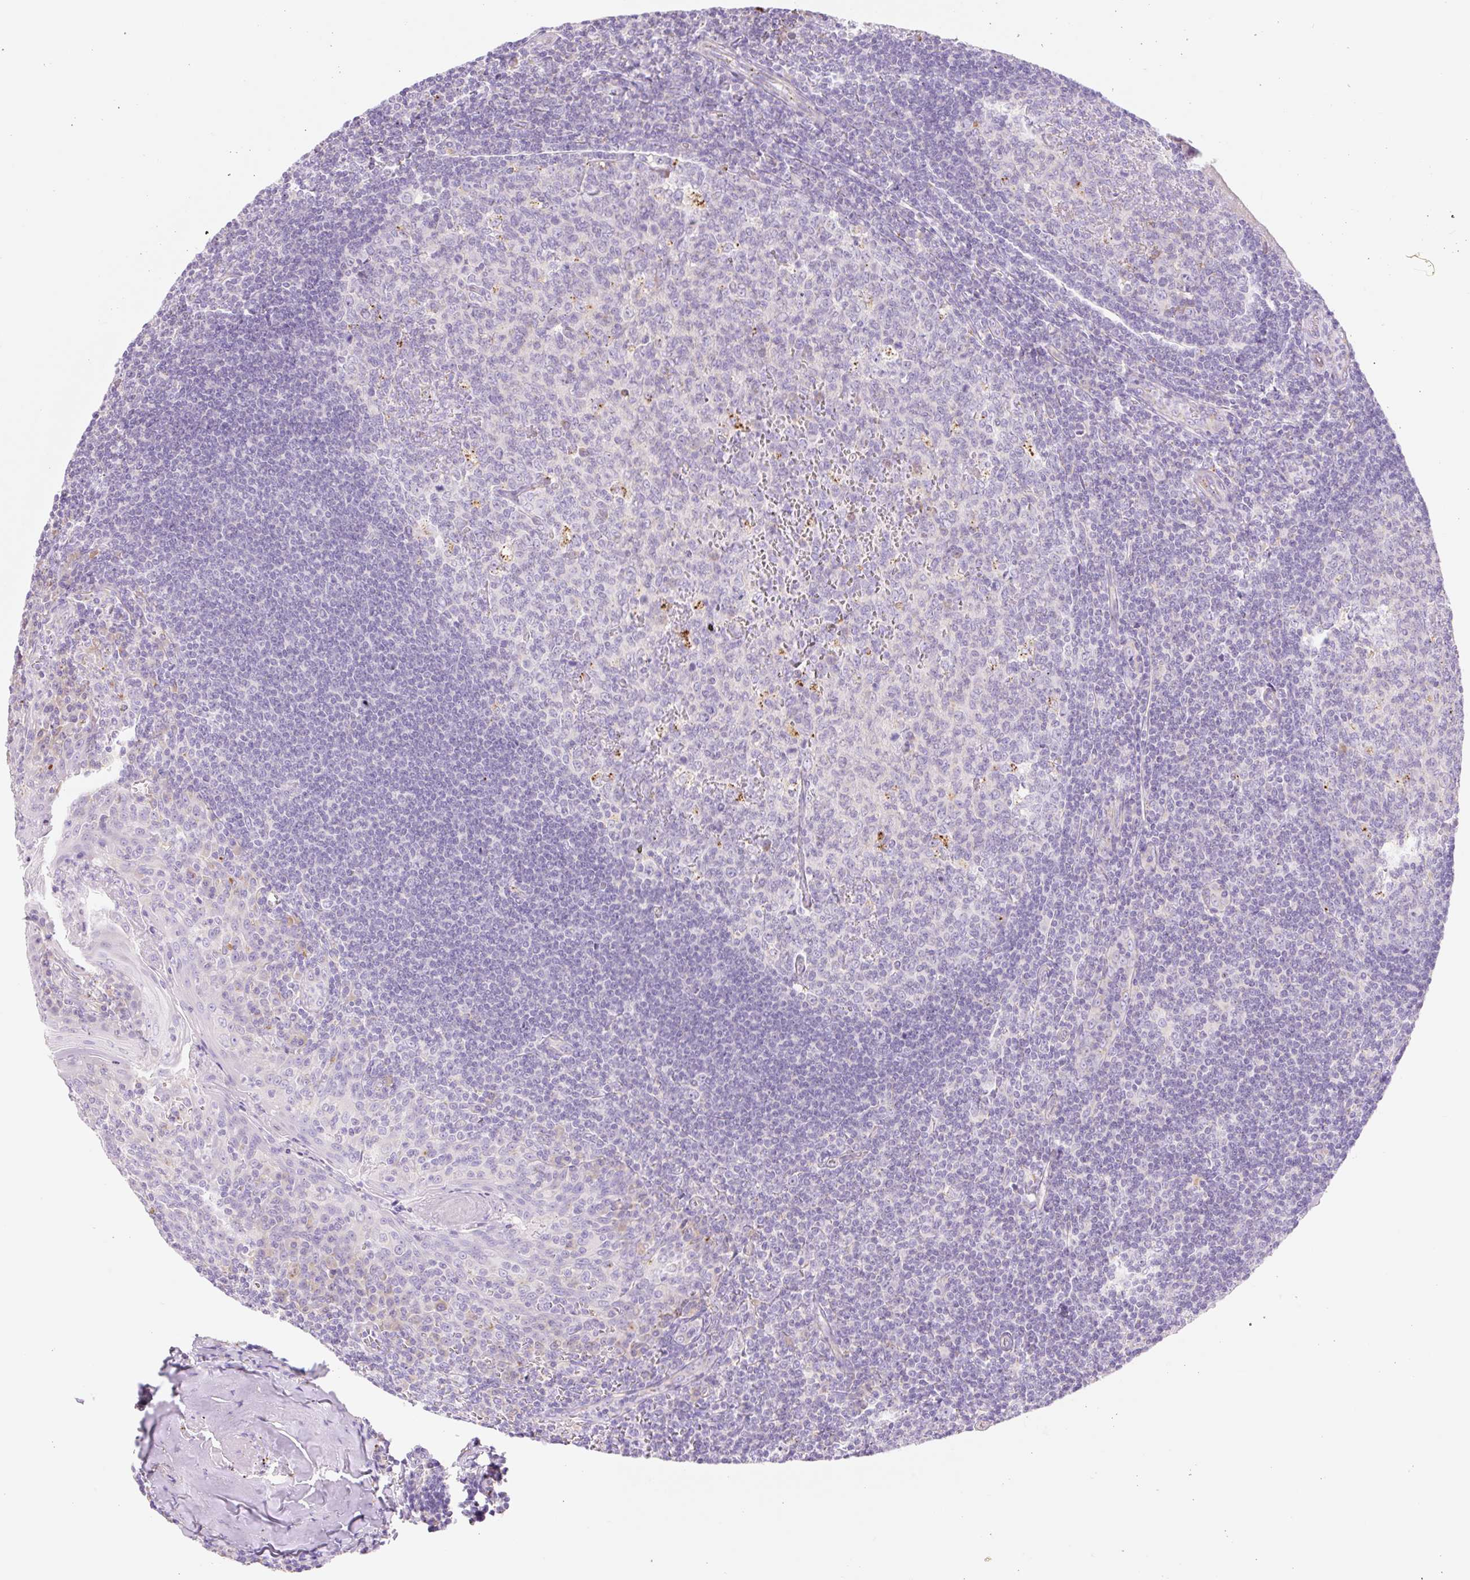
{"staining": {"intensity": "negative", "quantity": "none", "location": "none"}, "tissue": "tonsil", "cell_type": "Germinal center cells", "image_type": "normal", "snomed": [{"axis": "morphology", "description": "Normal tissue, NOS"}, {"axis": "topography", "description": "Tonsil"}], "caption": "Immunohistochemistry of benign human tonsil exhibits no expression in germinal center cells. Nuclei are stained in blue.", "gene": "CLEC3A", "patient": {"sex": "male", "age": 27}}